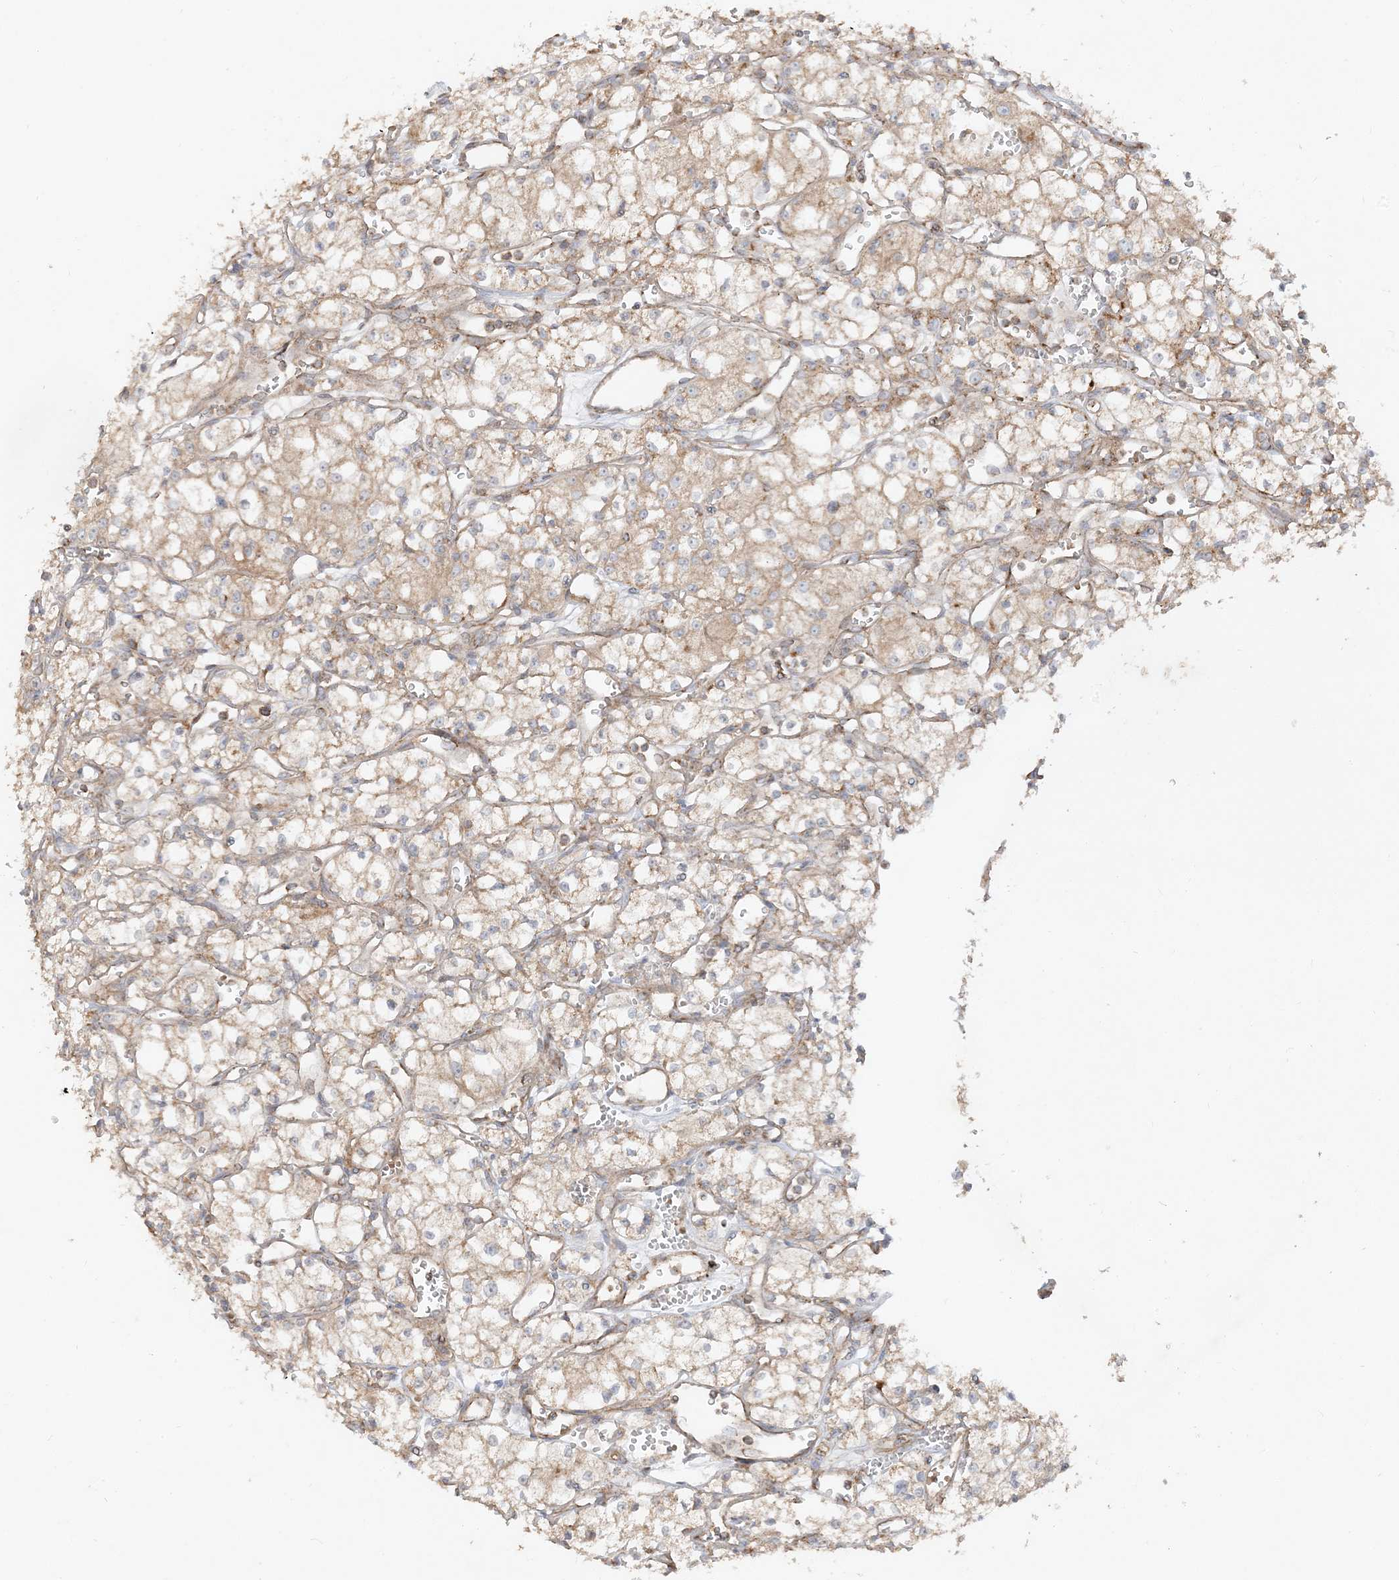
{"staining": {"intensity": "moderate", "quantity": "25%-75%", "location": "cytoplasmic/membranous"}, "tissue": "renal cancer", "cell_type": "Tumor cells", "image_type": "cancer", "snomed": [{"axis": "morphology", "description": "Adenocarcinoma, NOS"}, {"axis": "topography", "description": "Kidney"}], "caption": "Adenocarcinoma (renal) stained with a brown dye exhibits moderate cytoplasmic/membranous positive staining in approximately 25%-75% of tumor cells.", "gene": "AARS2", "patient": {"sex": "male", "age": 59}}